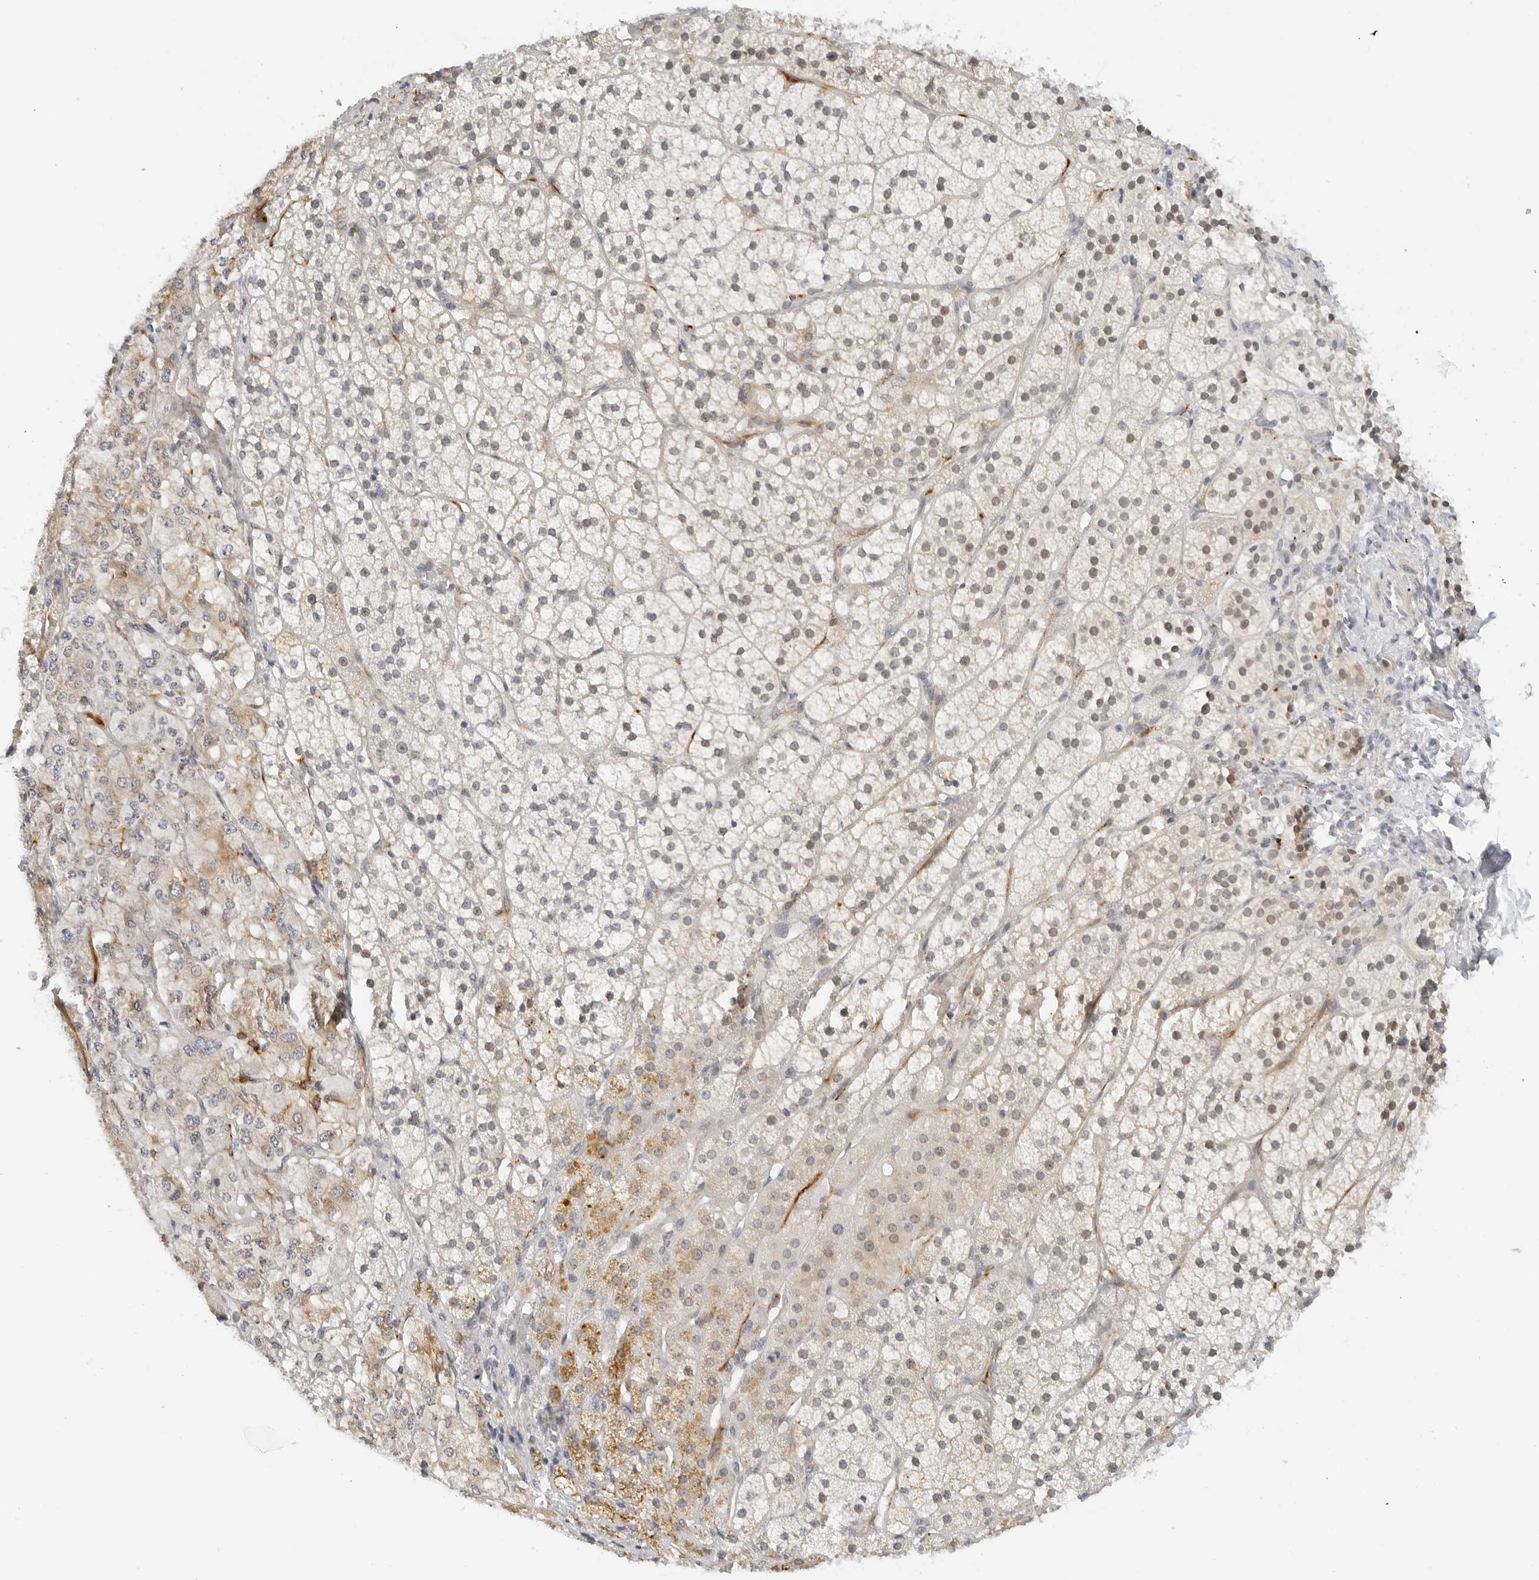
{"staining": {"intensity": "weak", "quantity": "<25%", "location": "cytoplasmic/membranous"}, "tissue": "adrenal gland", "cell_type": "Glandular cells", "image_type": "normal", "snomed": [{"axis": "morphology", "description": "Normal tissue, NOS"}, {"axis": "topography", "description": "Adrenal gland"}], "caption": "Adrenal gland stained for a protein using IHC shows no staining glandular cells.", "gene": "PCDH19", "patient": {"sex": "female", "age": 44}}